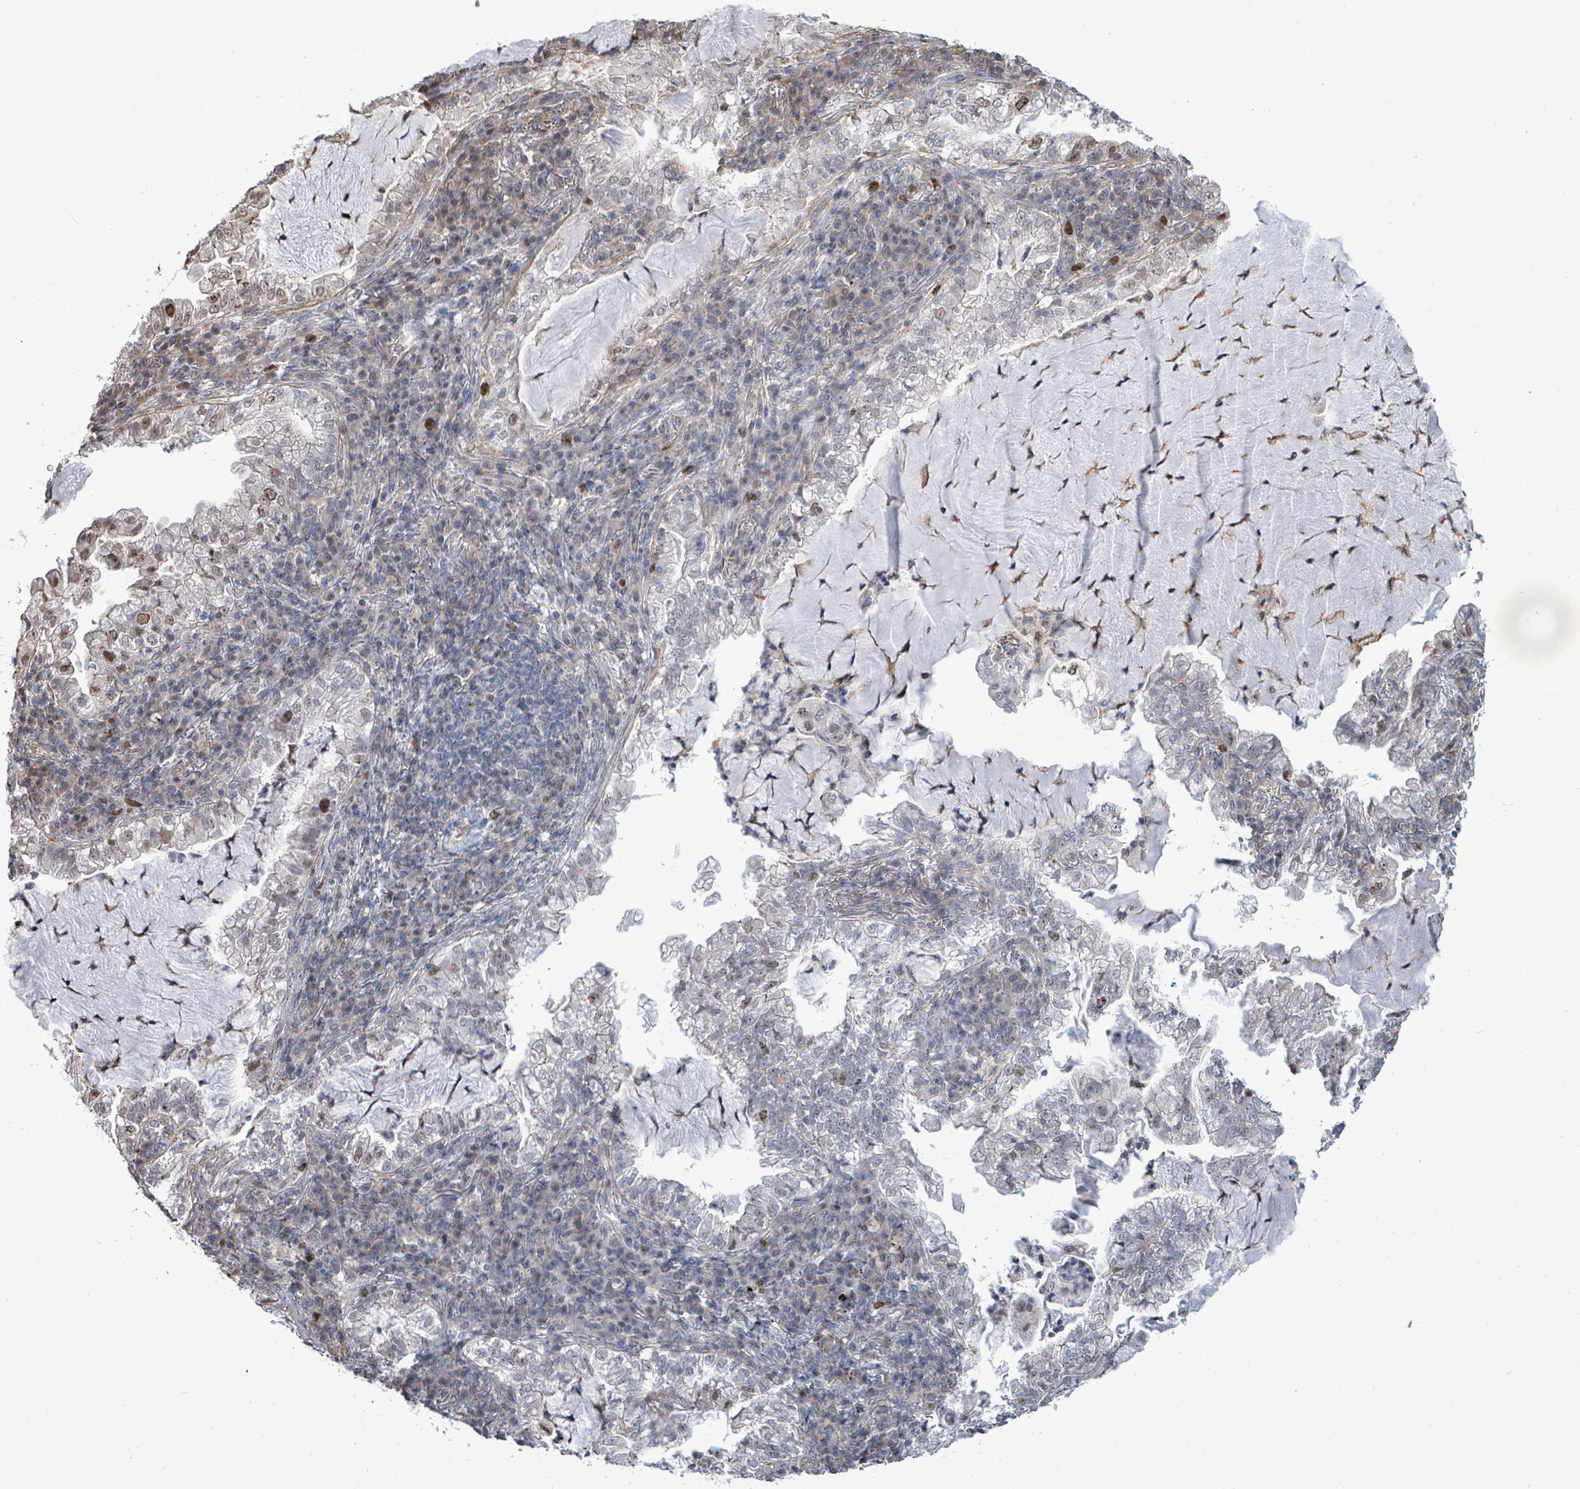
{"staining": {"intensity": "weak", "quantity": "<25%", "location": "nuclear"}, "tissue": "lung cancer", "cell_type": "Tumor cells", "image_type": "cancer", "snomed": [{"axis": "morphology", "description": "Adenocarcinoma, NOS"}, {"axis": "topography", "description": "Lung"}], "caption": "High power microscopy histopathology image of an IHC photomicrograph of lung cancer, revealing no significant positivity in tumor cells.", "gene": "PAPSS1", "patient": {"sex": "female", "age": 73}}